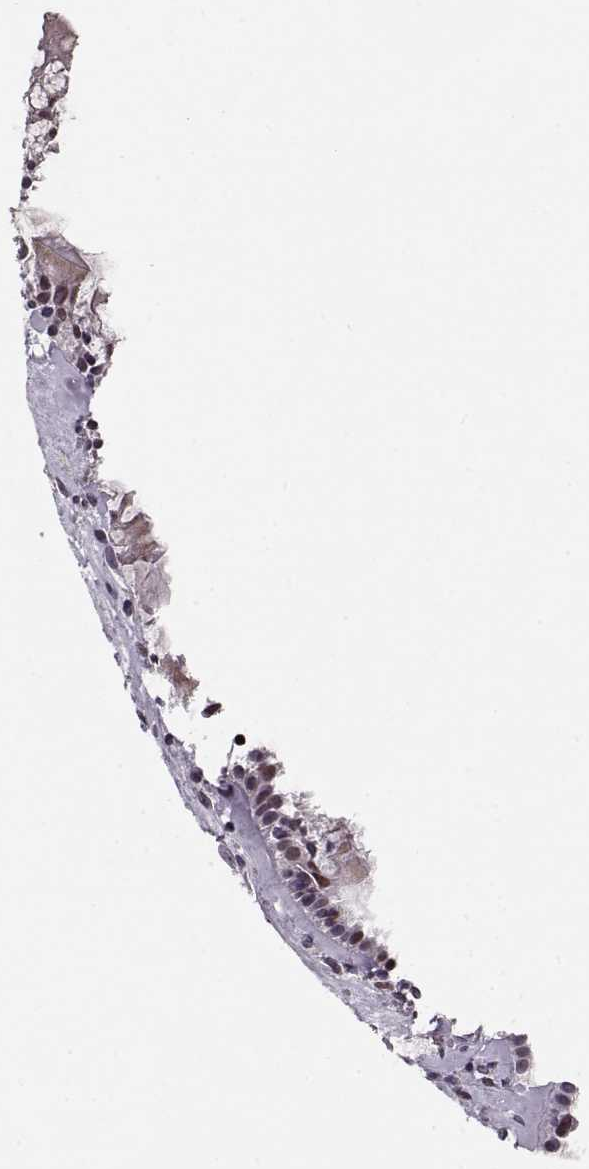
{"staining": {"intensity": "strong", "quantity": ">75%", "location": "nuclear"}, "tissue": "nasopharynx", "cell_type": "Respiratory epithelial cells", "image_type": "normal", "snomed": [{"axis": "morphology", "description": "Normal tissue, NOS"}, {"axis": "topography", "description": "Nasopharynx"}], "caption": "Unremarkable nasopharynx was stained to show a protein in brown. There is high levels of strong nuclear staining in approximately >75% of respiratory epithelial cells.", "gene": "RAI1", "patient": {"sex": "male", "age": 29}}